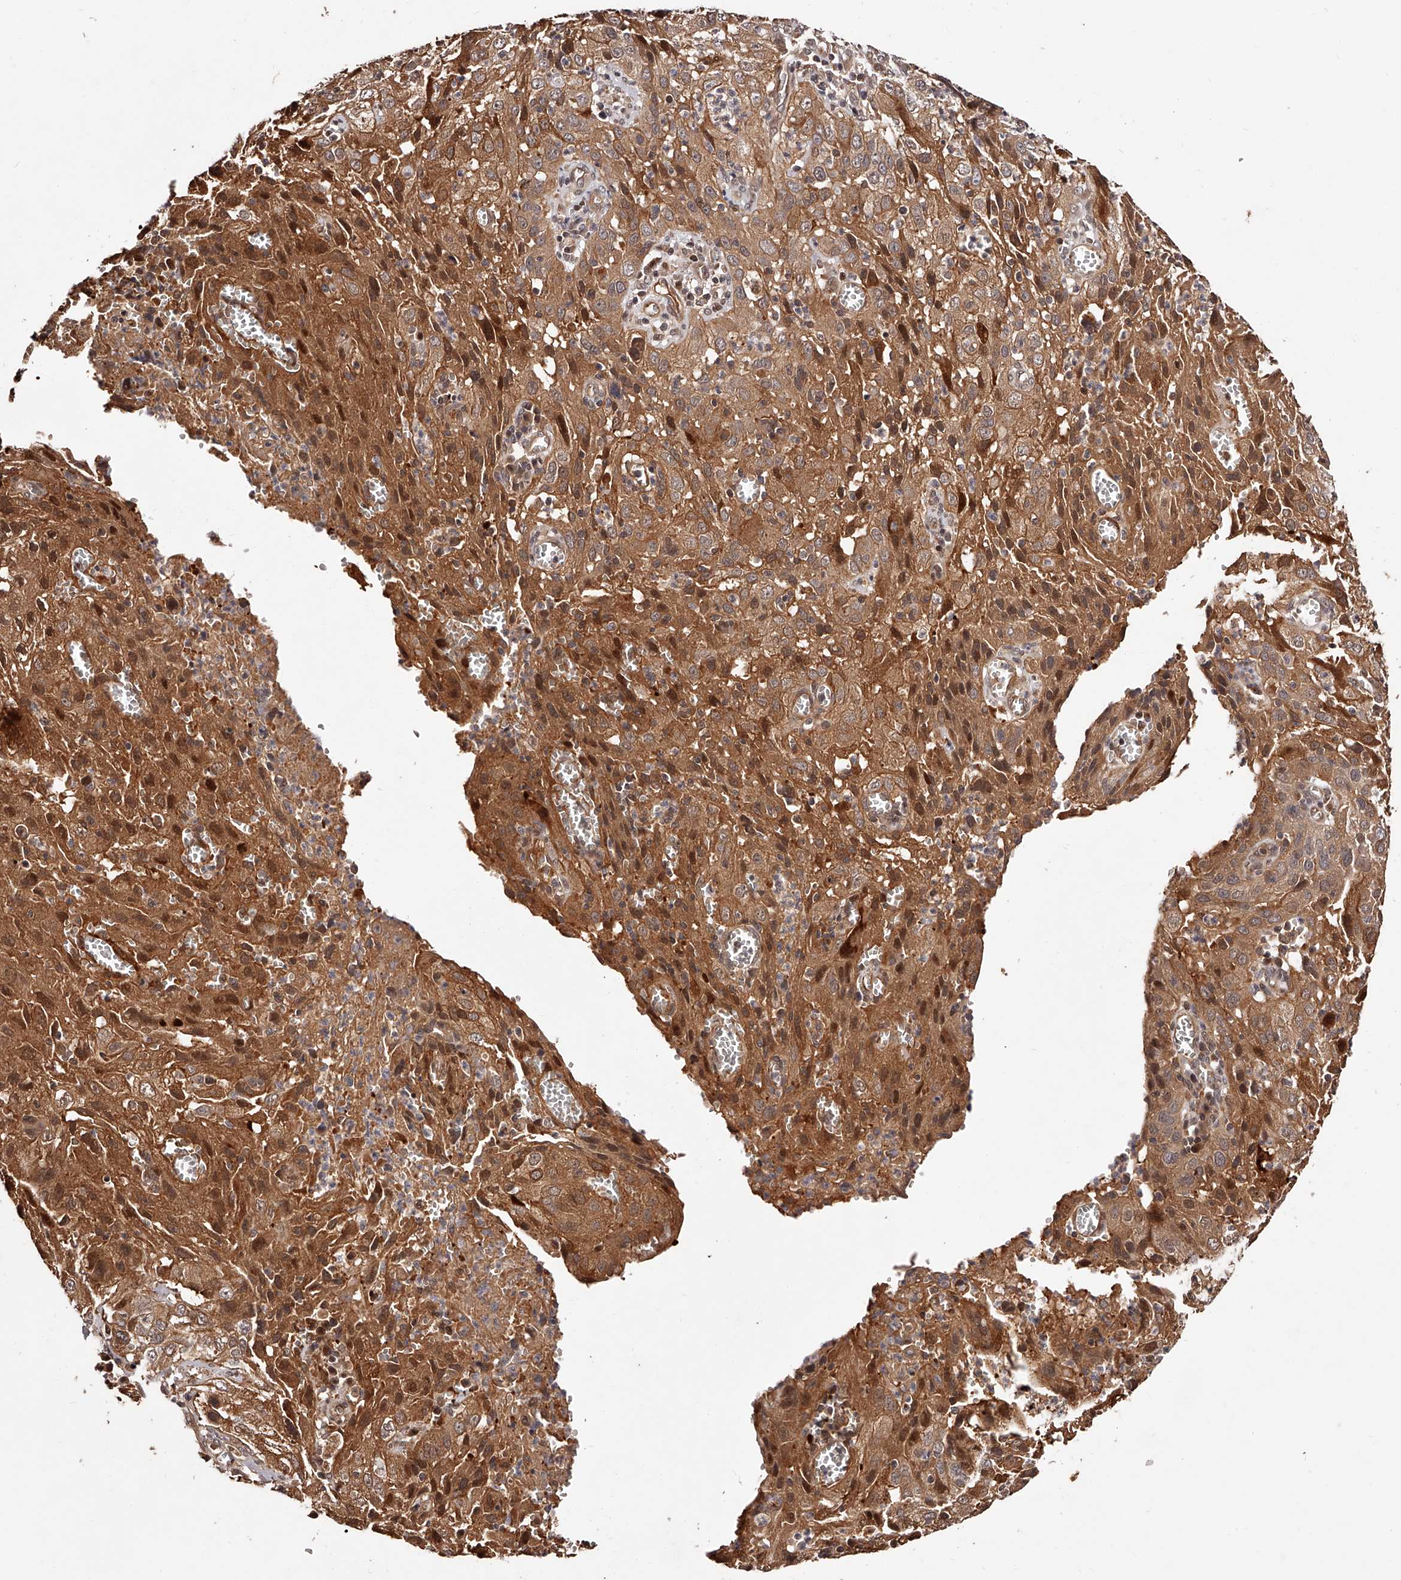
{"staining": {"intensity": "moderate", "quantity": ">75%", "location": "cytoplasmic/membranous,nuclear"}, "tissue": "cervical cancer", "cell_type": "Tumor cells", "image_type": "cancer", "snomed": [{"axis": "morphology", "description": "Squamous cell carcinoma, NOS"}, {"axis": "topography", "description": "Cervix"}], "caption": "An IHC histopathology image of neoplastic tissue is shown. Protein staining in brown labels moderate cytoplasmic/membranous and nuclear positivity in cervical cancer within tumor cells.", "gene": "CUL7", "patient": {"sex": "female", "age": 32}}